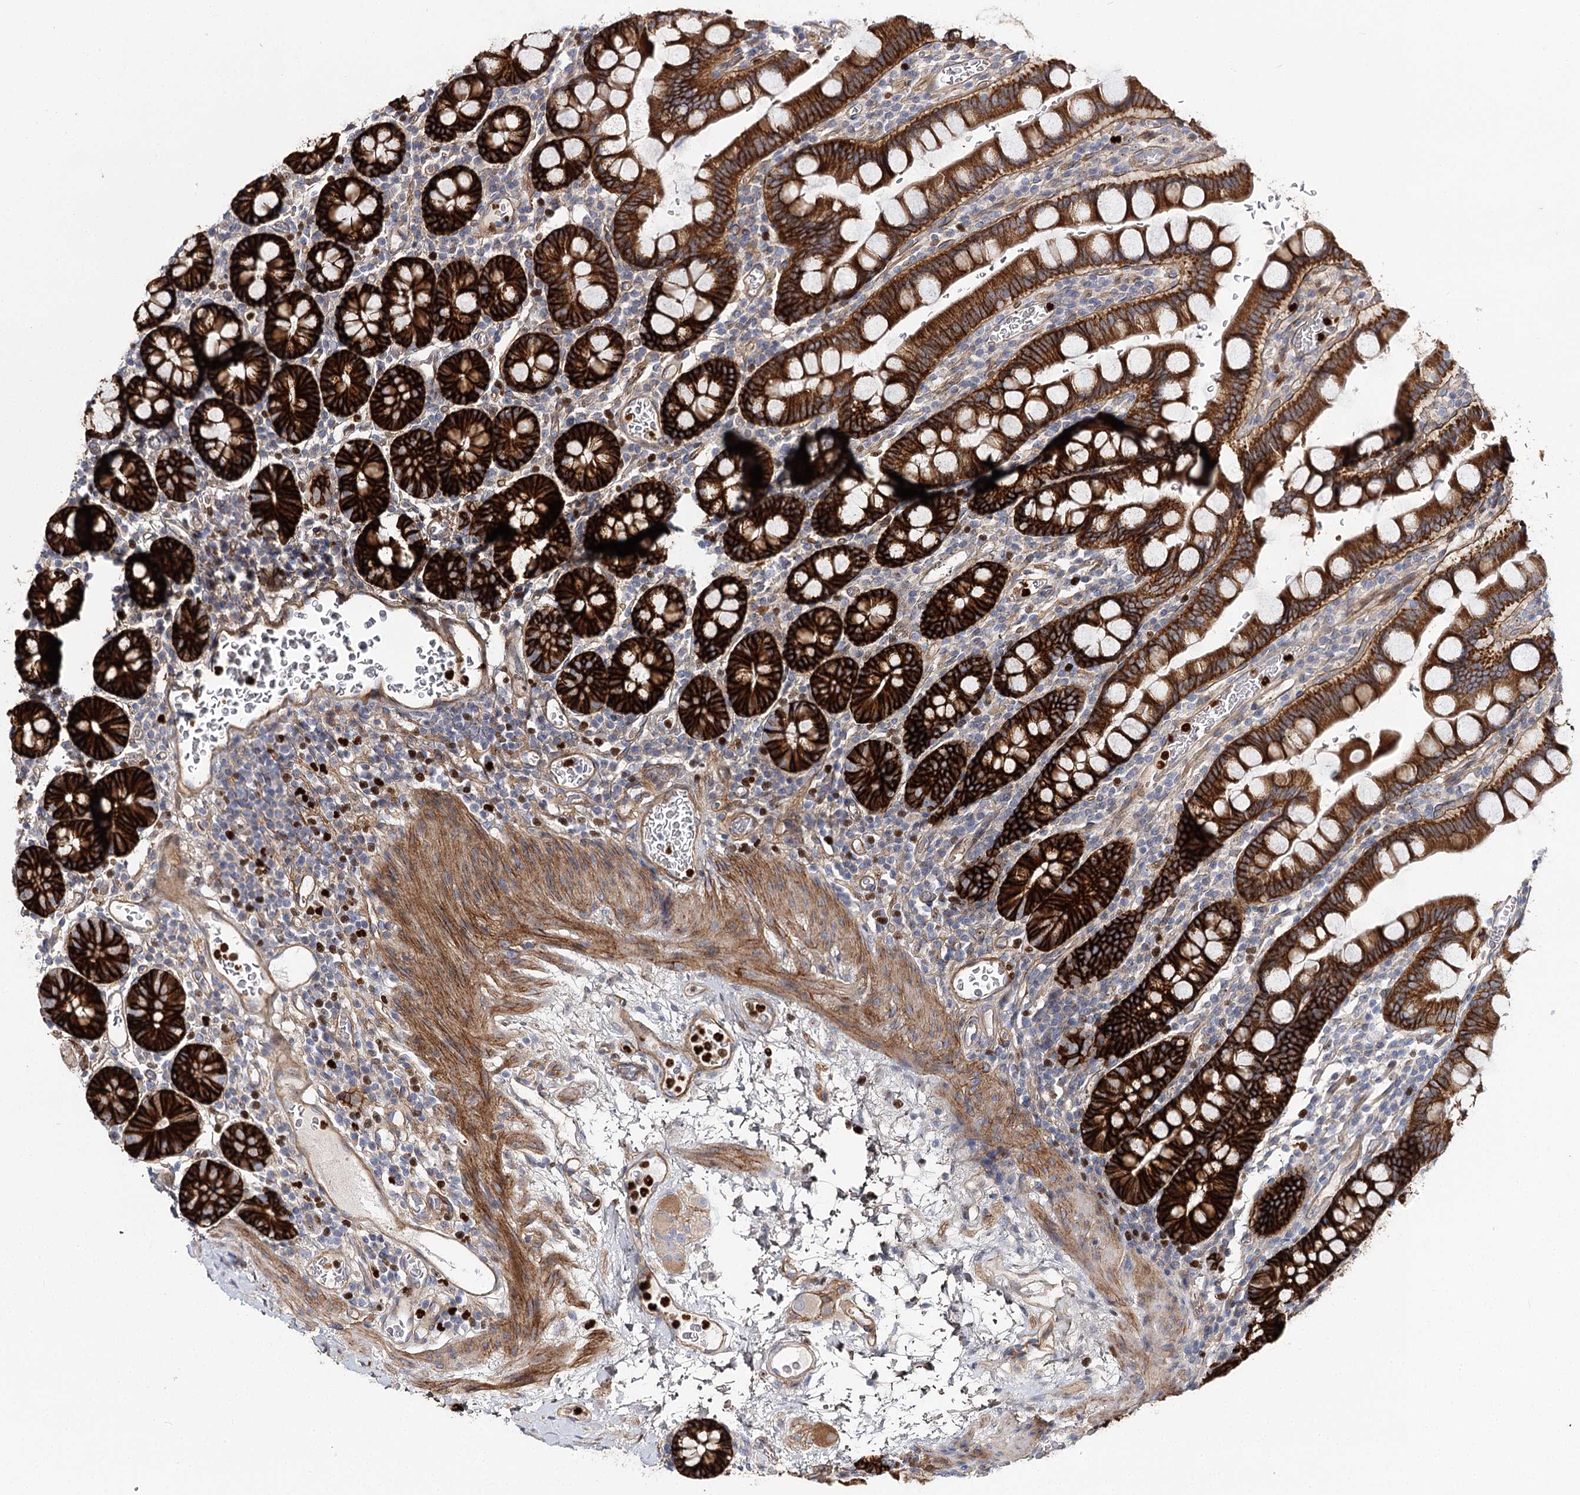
{"staining": {"intensity": "strong", "quantity": ">75%", "location": "cytoplasmic/membranous"}, "tissue": "small intestine", "cell_type": "Glandular cells", "image_type": "normal", "snomed": [{"axis": "morphology", "description": "Normal tissue, NOS"}, {"axis": "topography", "description": "Stomach, upper"}, {"axis": "topography", "description": "Stomach, lower"}, {"axis": "topography", "description": "Small intestine"}], "caption": "A photomicrograph showing strong cytoplasmic/membranous positivity in approximately >75% of glandular cells in normal small intestine, as visualized by brown immunohistochemical staining.", "gene": "C11orf52", "patient": {"sex": "male", "age": 68}}